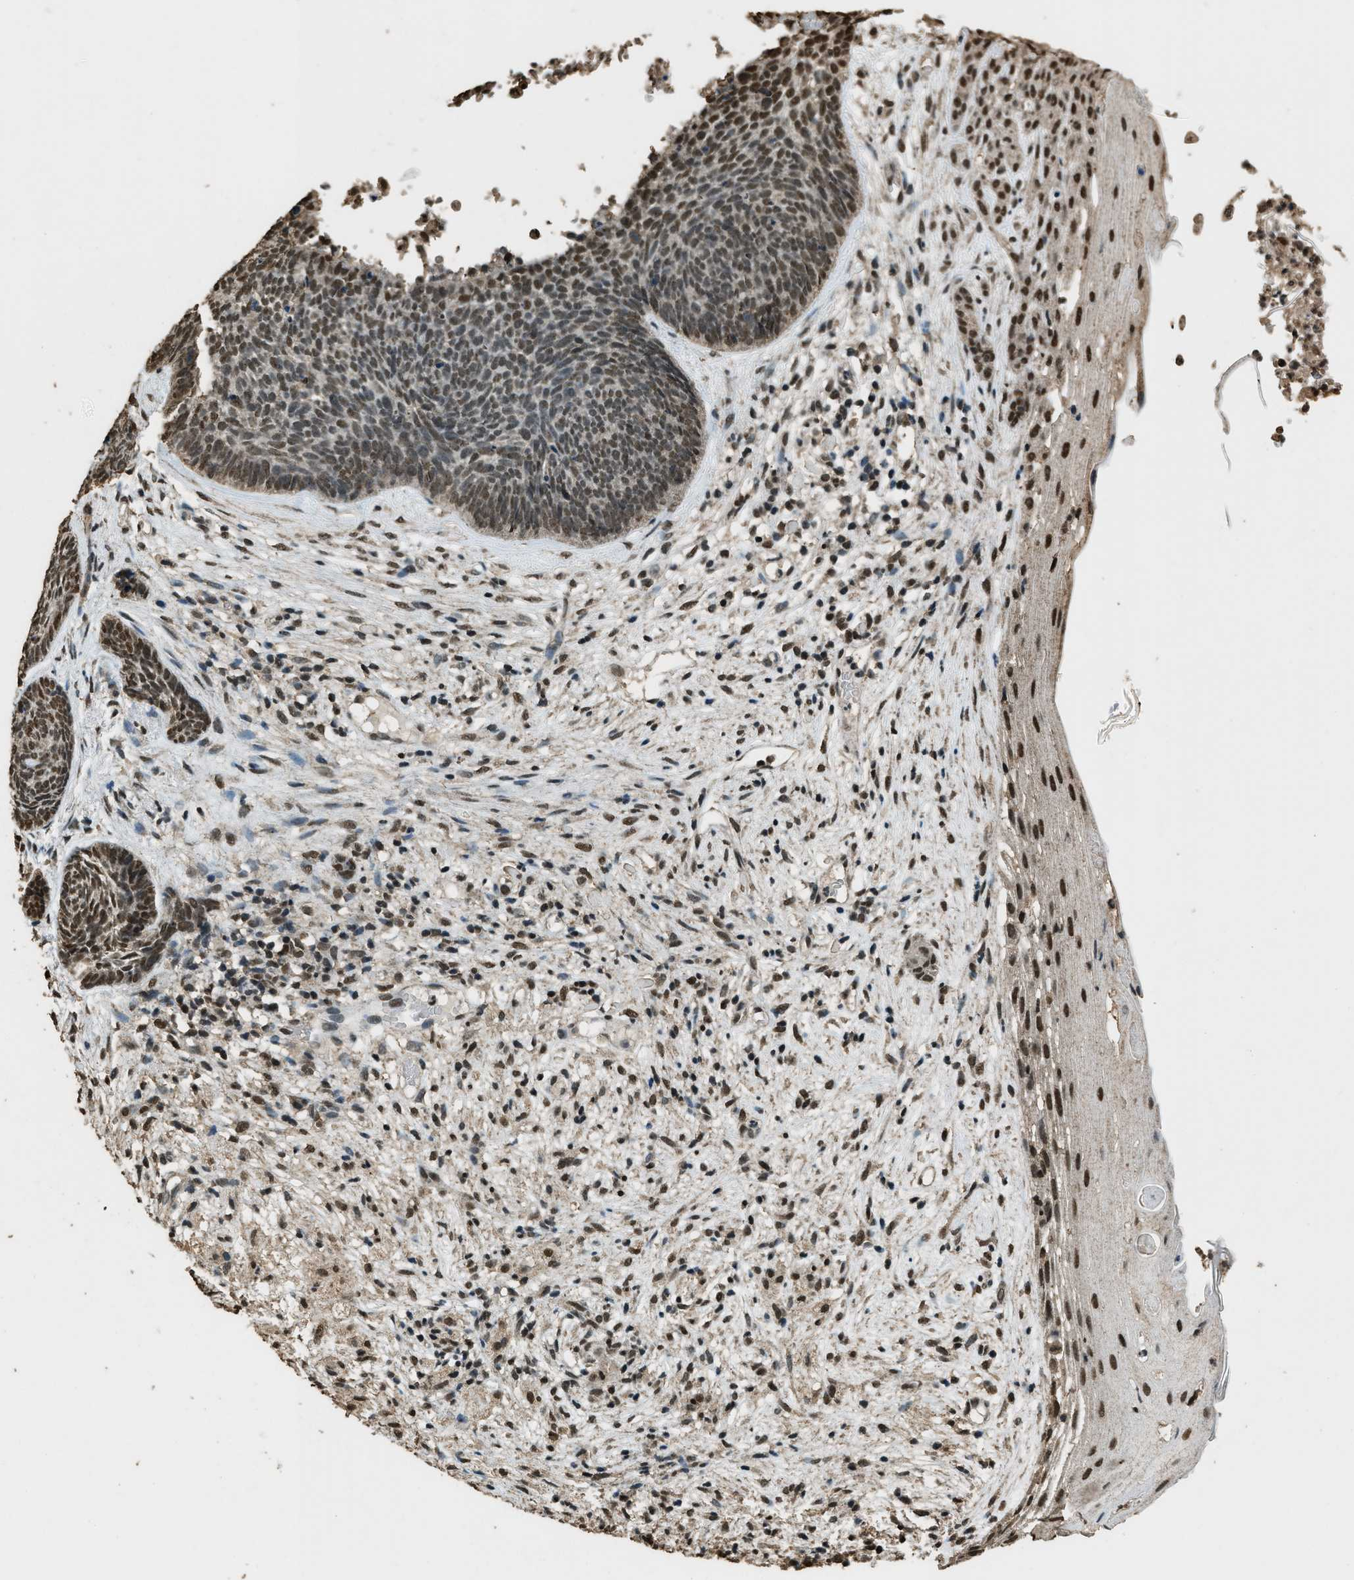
{"staining": {"intensity": "moderate", "quantity": ">75%", "location": "nuclear"}, "tissue": "skin cancer", "cell_type": "Tumor cells", "image_type": "cancer", "snomed": [{"axis": "morphology", "description": "Basal cell carcinoma"}, {"axis": "topography", "description": "Skin"}], "caption": "Skin cancer (basal cell carcinoma) tissue reveals moderate nuclear positivity in approximately >75% of tumor cells, visualized by immunohistochemistry.", "gene": "MYB", "patient": {"sex": "female", "age": 70}}